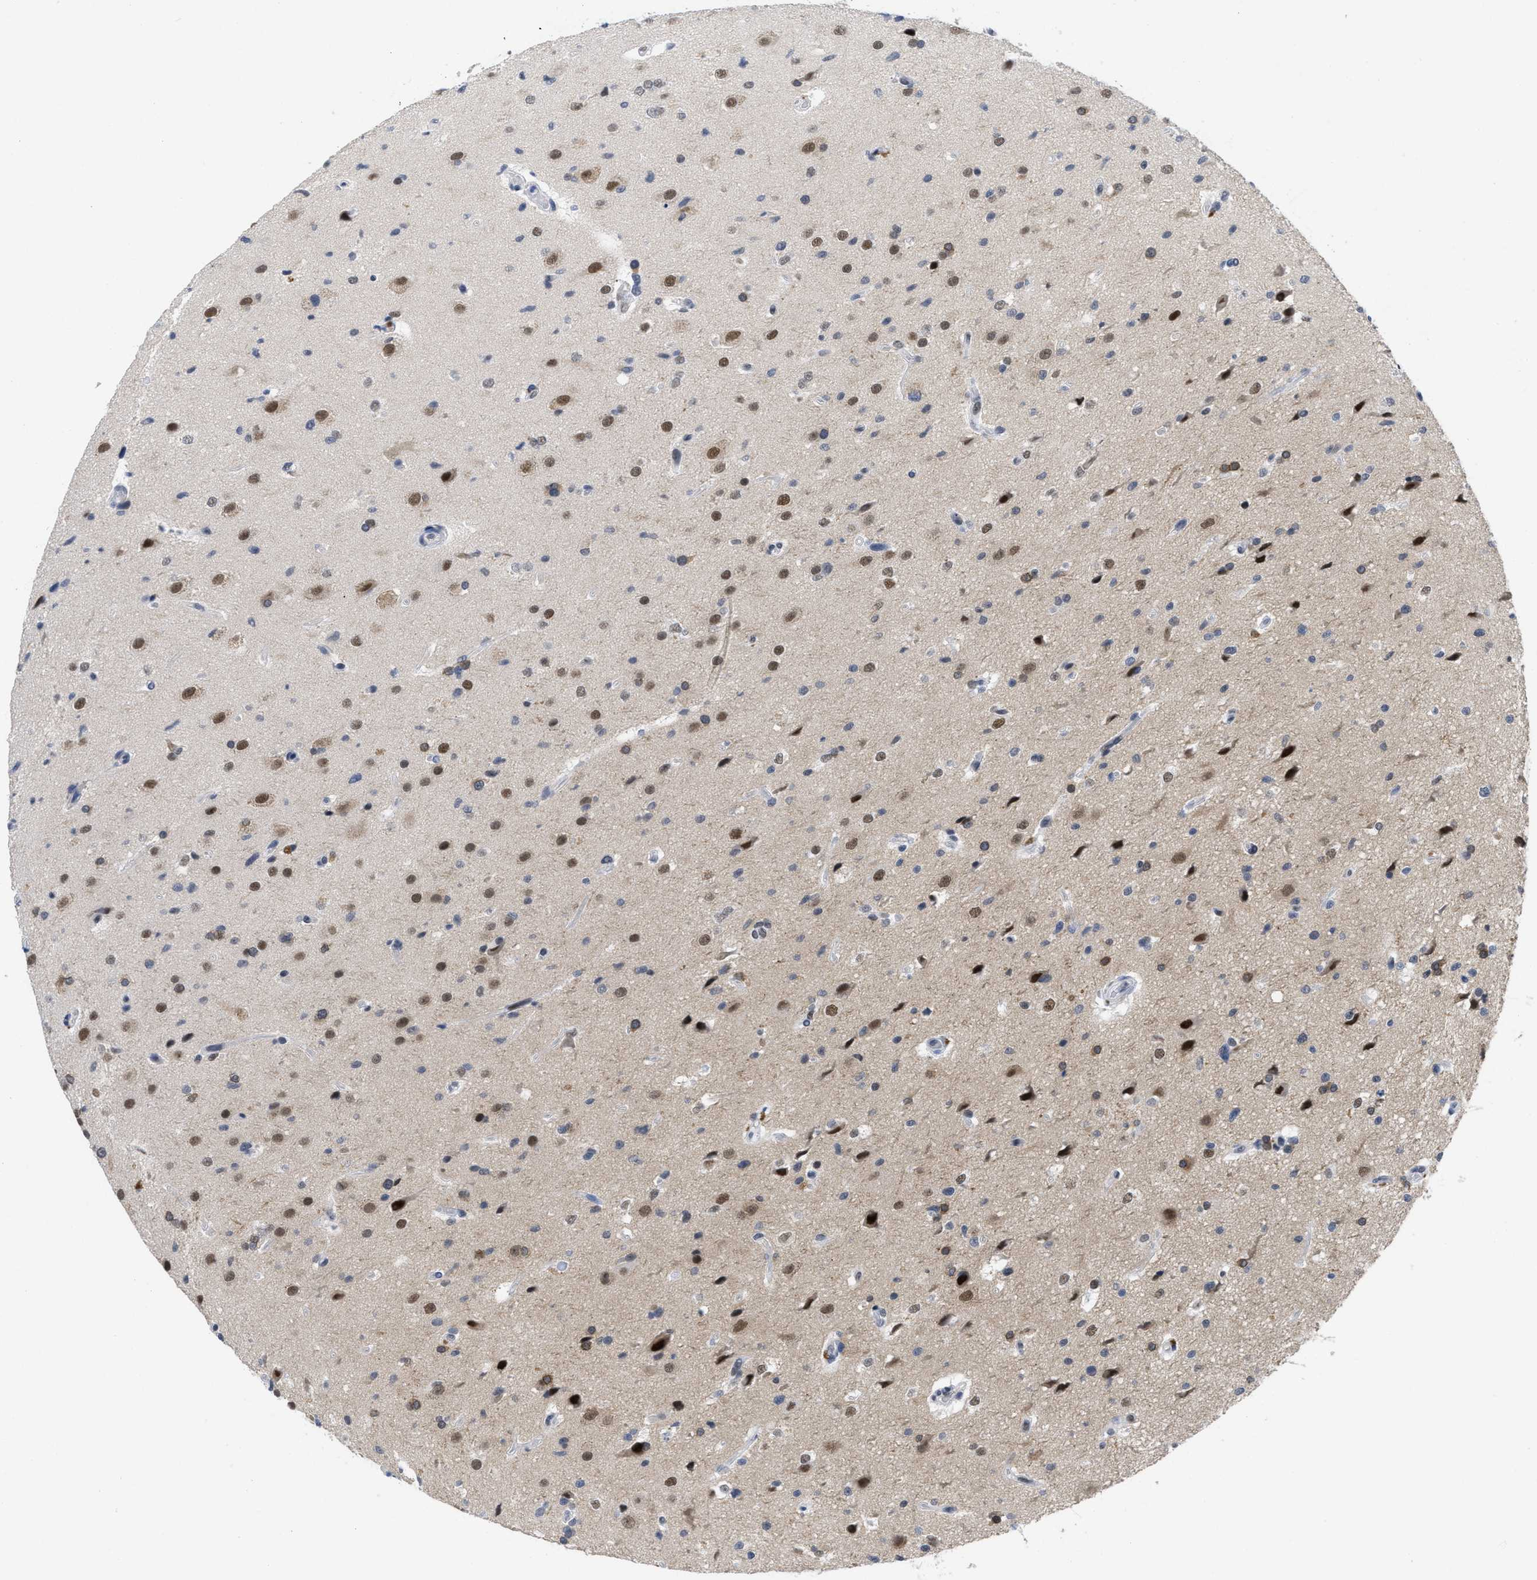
{"staining": {"intensity": "moderate", "quantity": "25%-75%", "location": "nuclear"}, "tissue": "glioma", "cell_type": "Tumor cells", "image_type": "cancer", "snomed": [{"axis": "morphology", "description": "Glioma, malignant, High grade"}, {"axis": "topography", "description": "Brain"}], "caption": "This image exhibits glioma stained with IHC to label a protein in brown. The nuclear of tumor cells show moderate positivity for the protein. Nuclei are counter-stained blue.", "gene": "GGNBP2", "patient": {"sex": "male", "age": 33}}